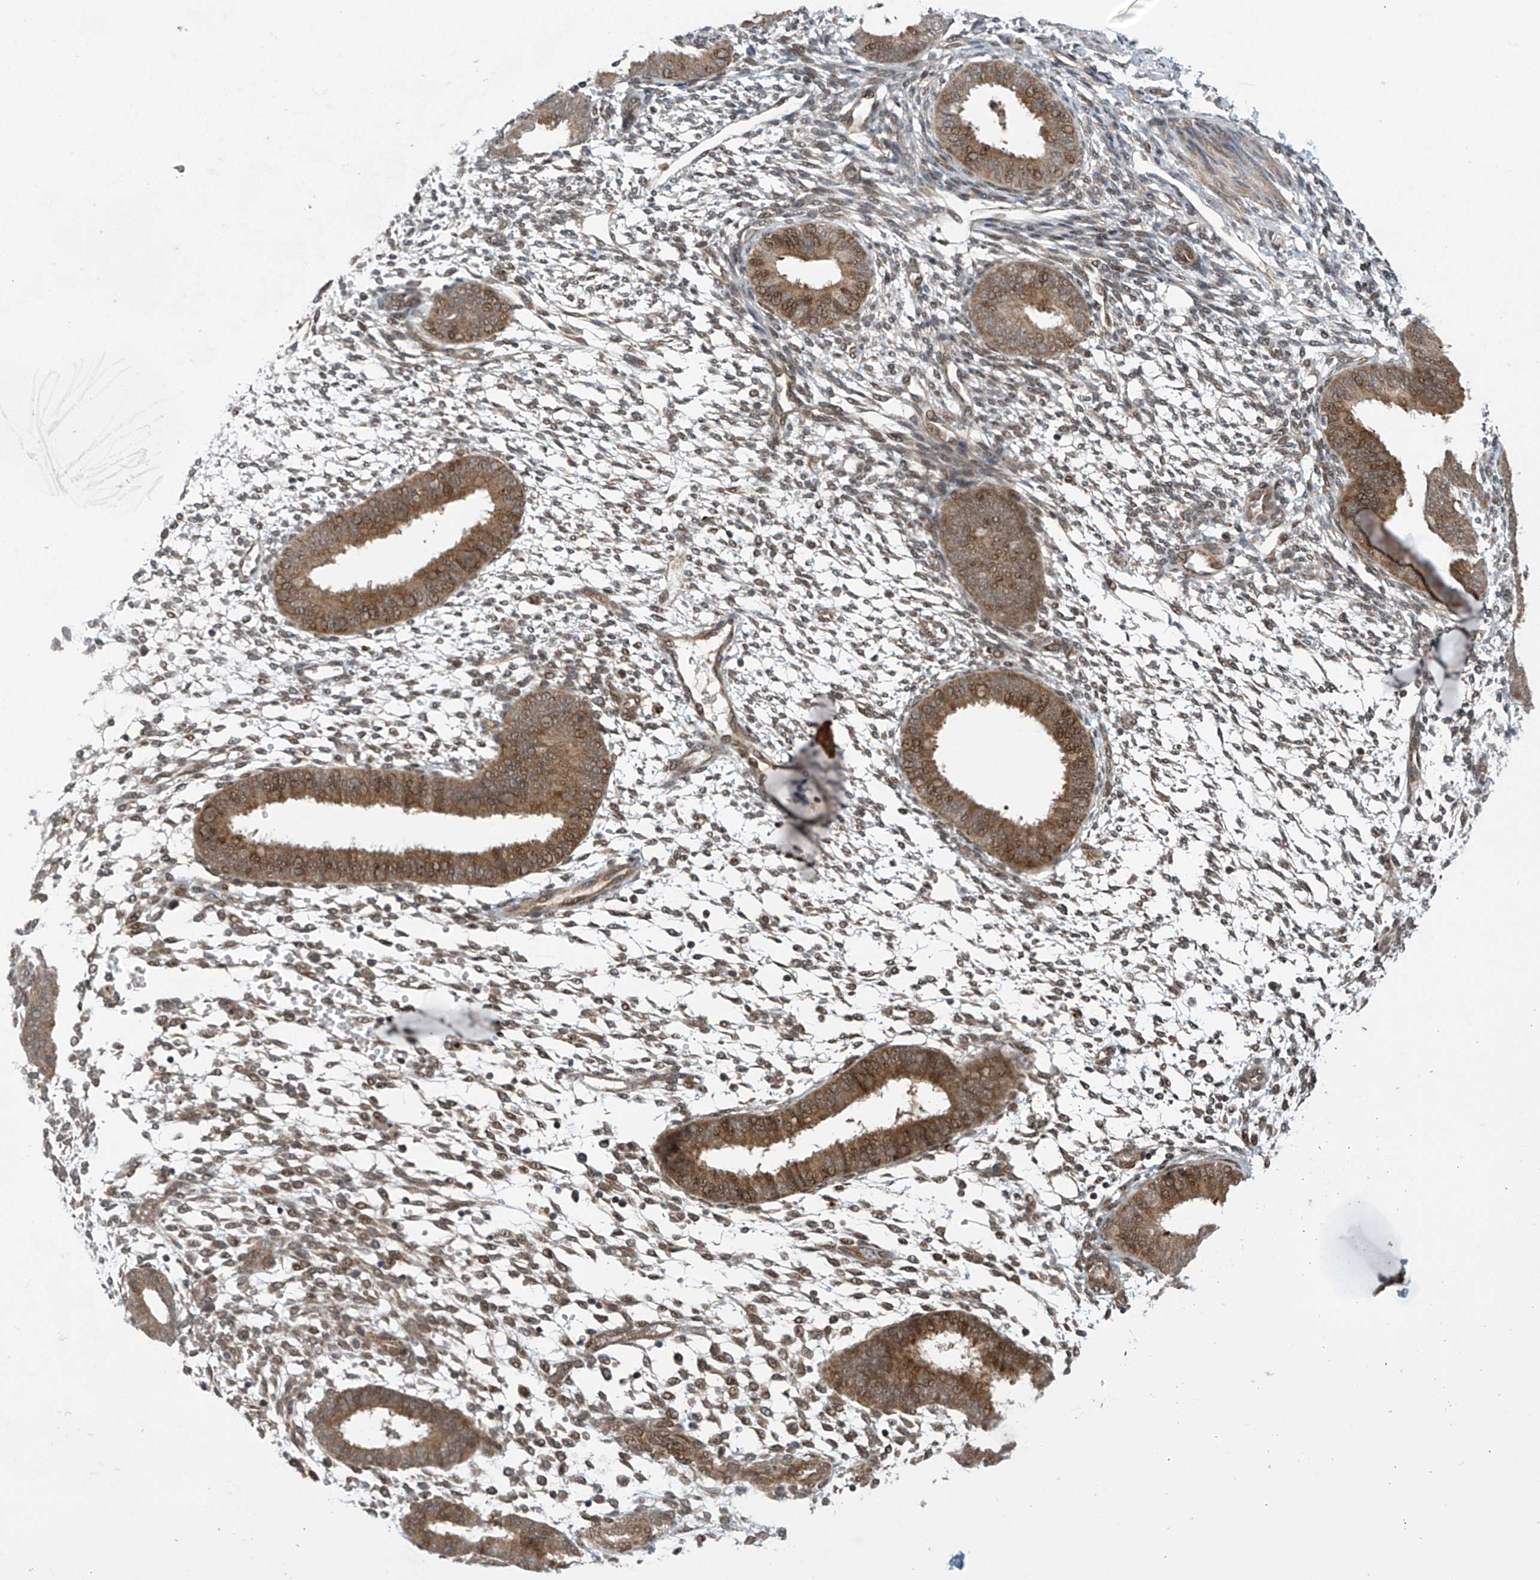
{"staining": {"intensity": "moderate", "quantity": "25%-75%", "location": "cytoplasmic/membranous,nuclear"}, "tissue": "endometrium", "cell_type": "Cells in endometrial stroma", "image_type": "normal", "snomed": [{"axis": "morphology", "description": "Normal tissue, NOS"}, {"axis": "topography", "description": "Uterus"}, {"axis": "topography", "description": "Endometrium"}], "caption": "A brown stain highlights moderate cytoplasmic/membranous,nuclear positivity of a protein in cells in endometrial stroma of normal human endometrium. (brown staining indicates protein expression, while blue staining denotes nuclei).", "gene": "ABHD13", "patient": {"sex": "female", "age": 48}}